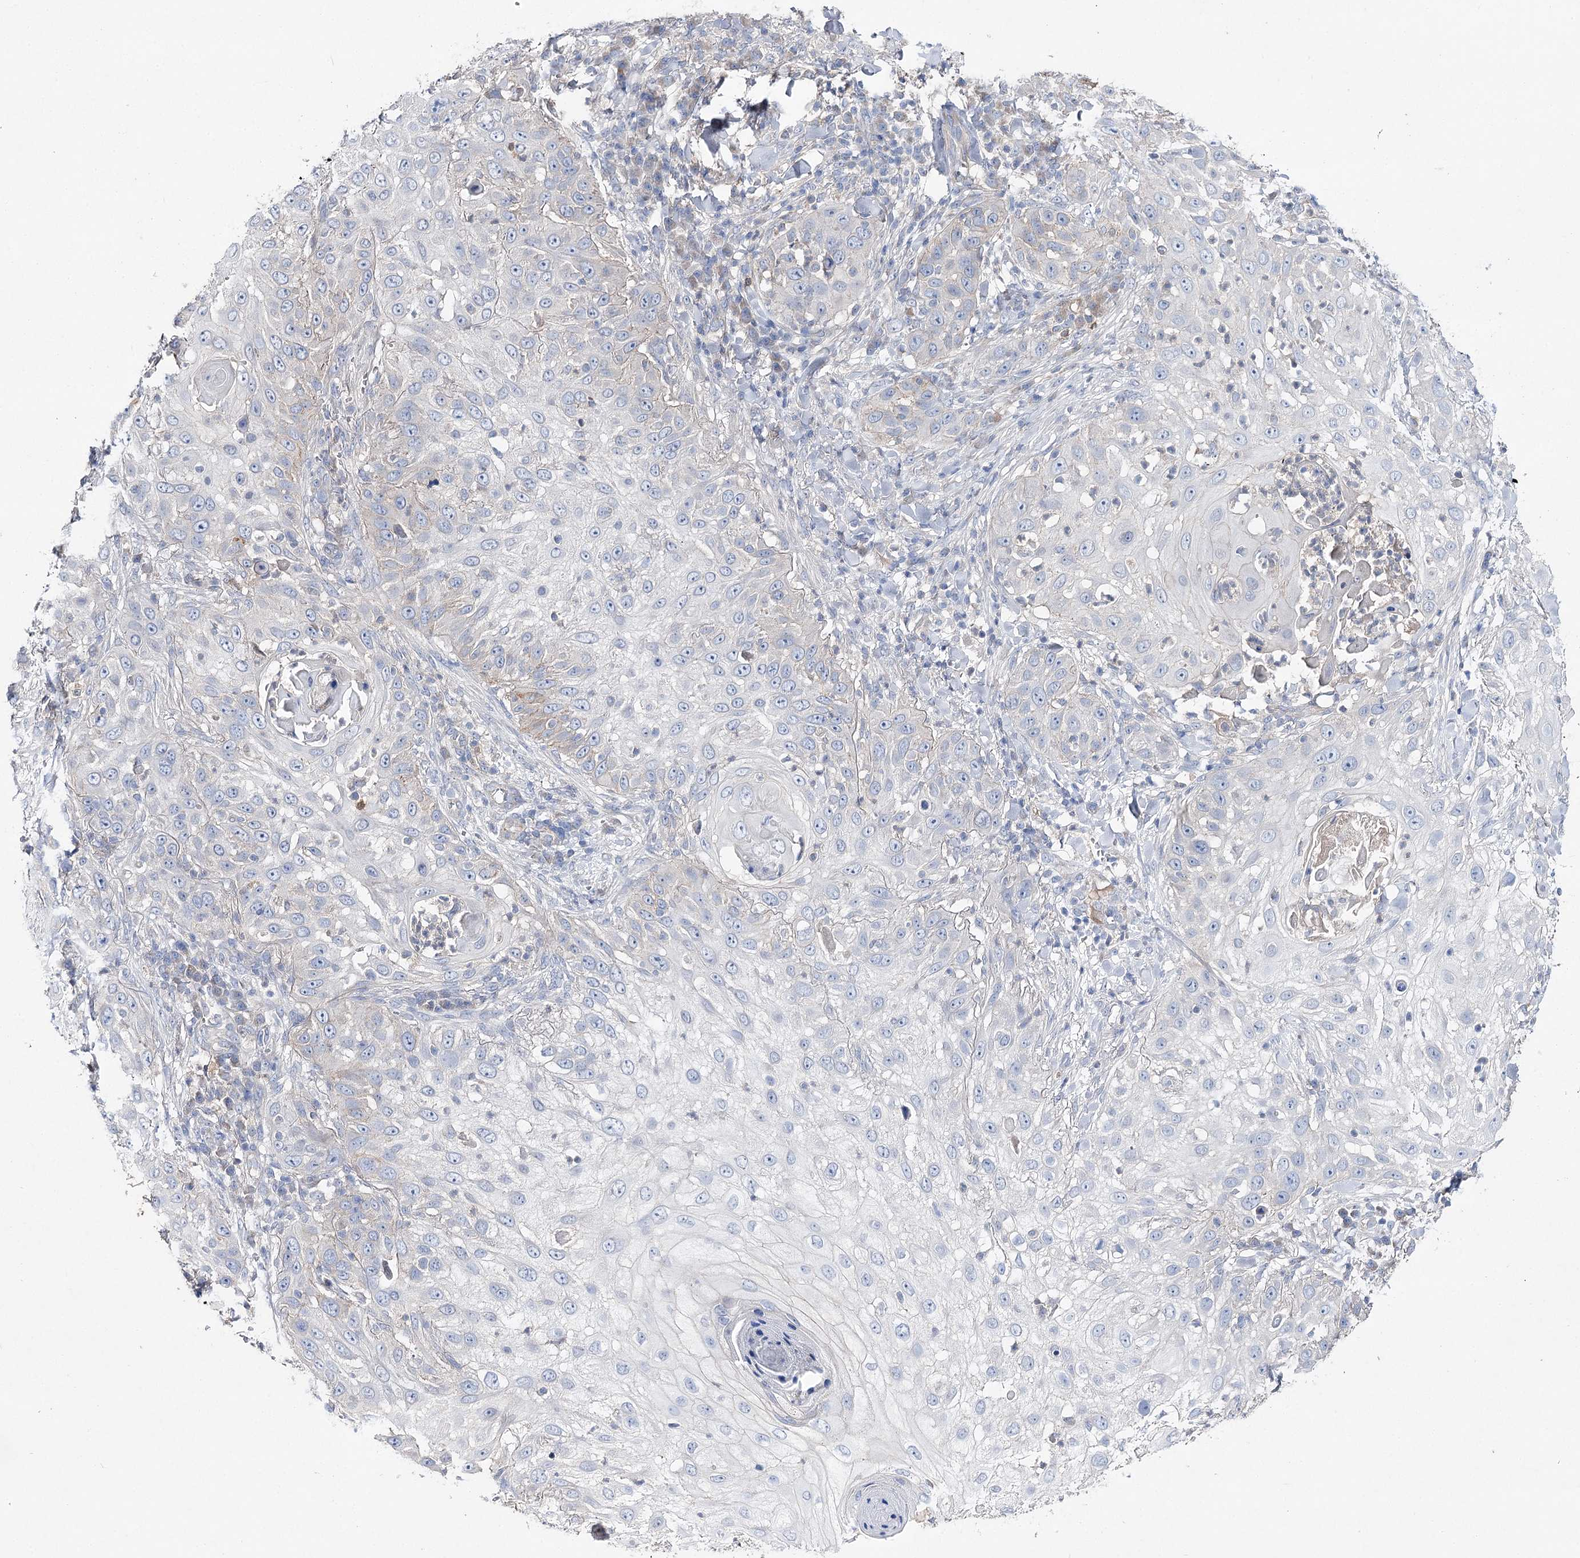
{"staining": {"intensity": "negative", "quantity": "none", "location": "none"}, "tissue": "skin cancer", "cell_type": "Tumor cells", "image_type": "cancer", "snomed": [{"axis": "morphology", "description": "Squamous cell carcinoma, NOS"}, {"axis": "topography", "description": "Skin"}], "caption": "DAB (3,3'-diaminobenzidine) immunohistochemical staining of skin cancer reveals no significant staining in tumor cells.", "gene": "AURKC", "patient": {"sex": "female", "age": 44}}